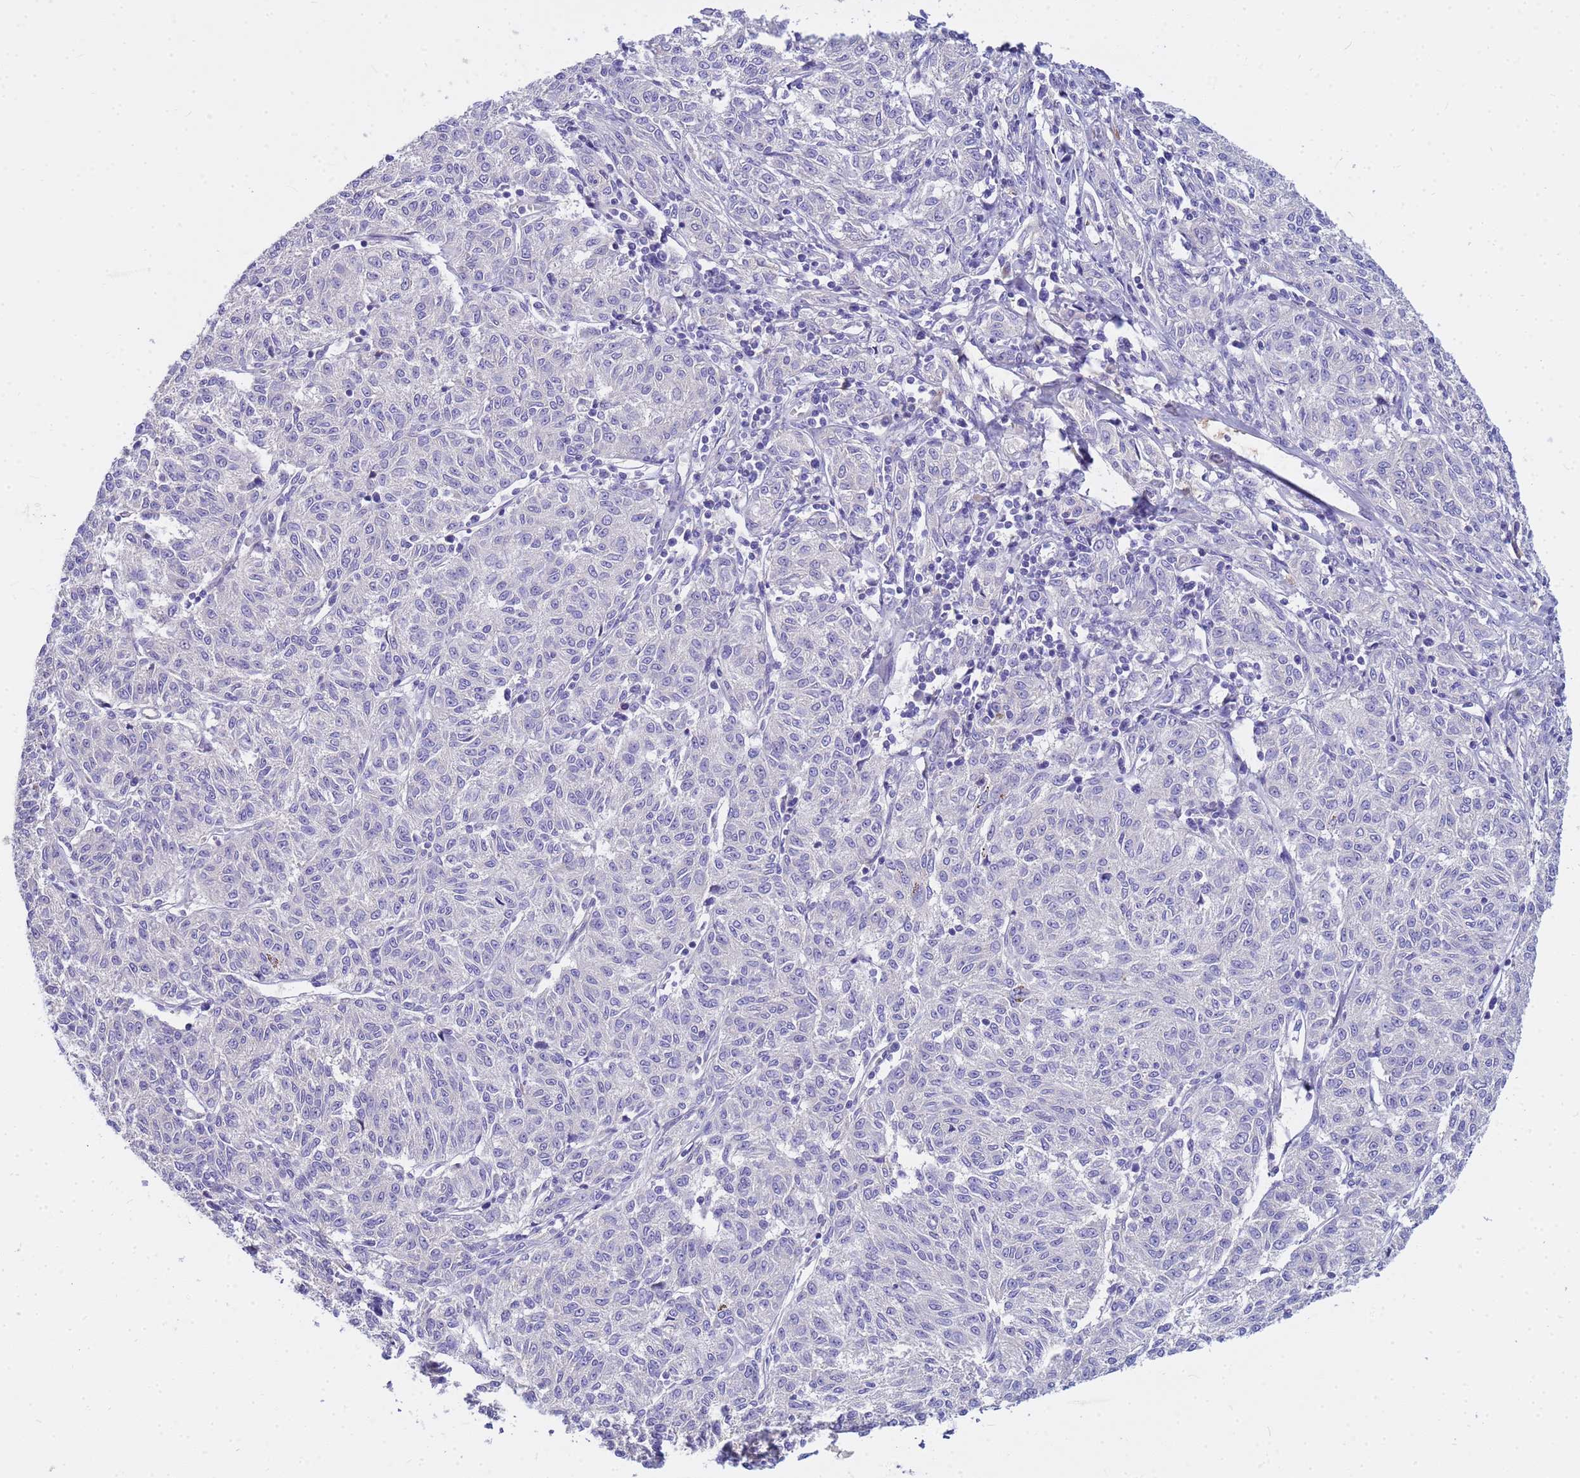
{"staining": {"intensity": "negative", "quantity": "none", "location": "none"}, "tissue": "melanoma", "cell_type": "Tumor cells", "image_type": "cancer", "snomed": [{"axis": "morphology", "description": "Malignant melanoma, NOS"}, {"axis": "topography", "description": "Skin"}], "caption": "Immunohistochemistry of melanoma shows no expression in tumor cells.", "gene": "DPRX", "patient": {"sex": "female", "age": 72}}